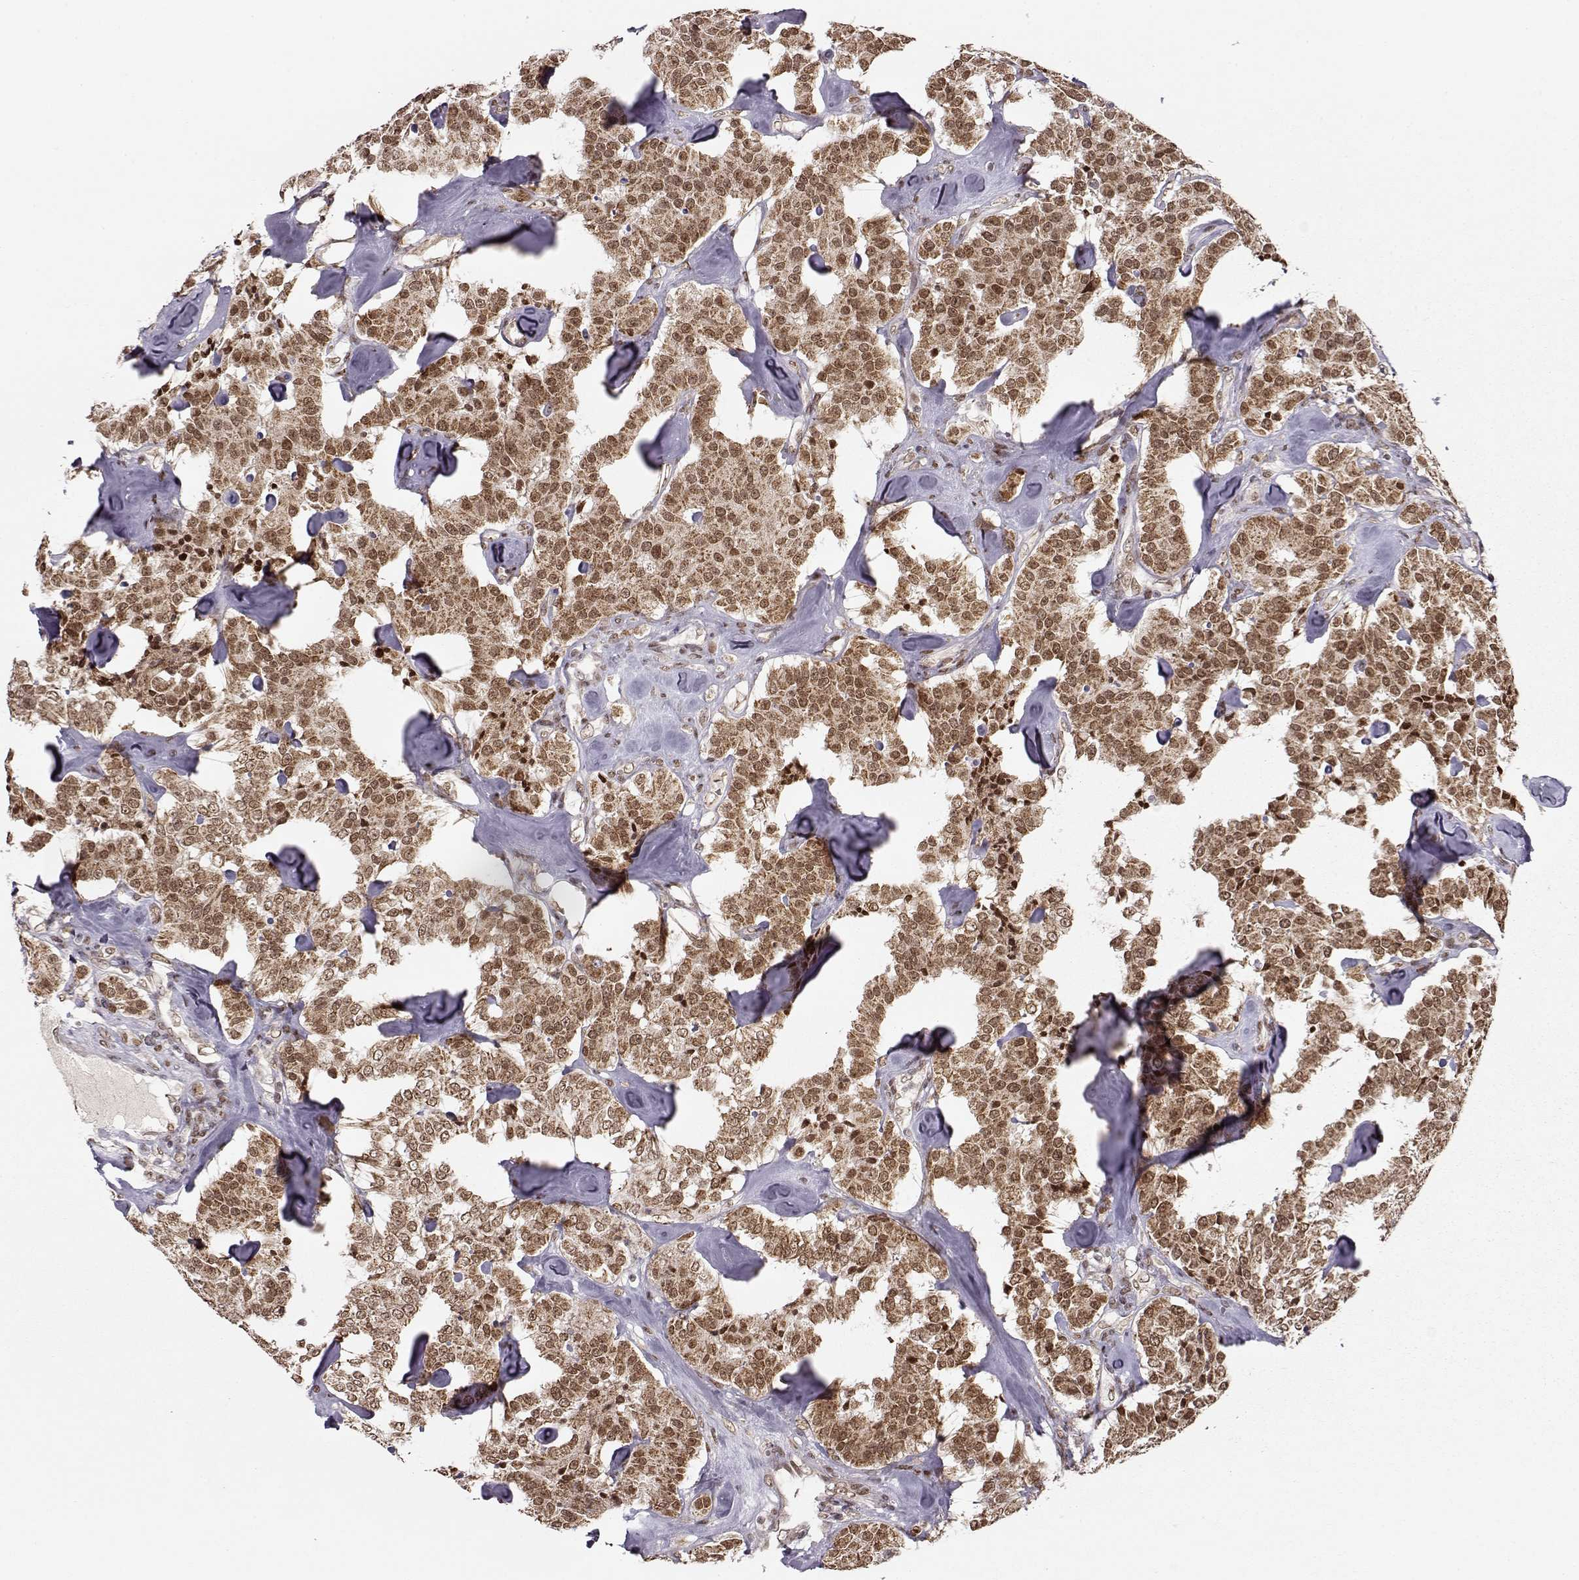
{"staining": {"intensity": "moderate", "quantity": ">75%", "location": "cytoplasmic/membranous,nuclear"}, "tissue": "carcinoid", "cell_type": "Tumor cells", "image_type": "cancer", "snomed": [{"axis": "morphology", "description": "Carcinoid, malignant, NOS"}, {"axis": "topography", "description": "Pancreas"}], "caption": "There is medium levels of moderate cytoplasmic/membranous and nuclear positivity in tumor cells of carcinoid (malignant), as demonstrated by immunohistochemical staining (brown color).", "gene": "RAI1", "patient": {"sex": "male", "age": 41}}